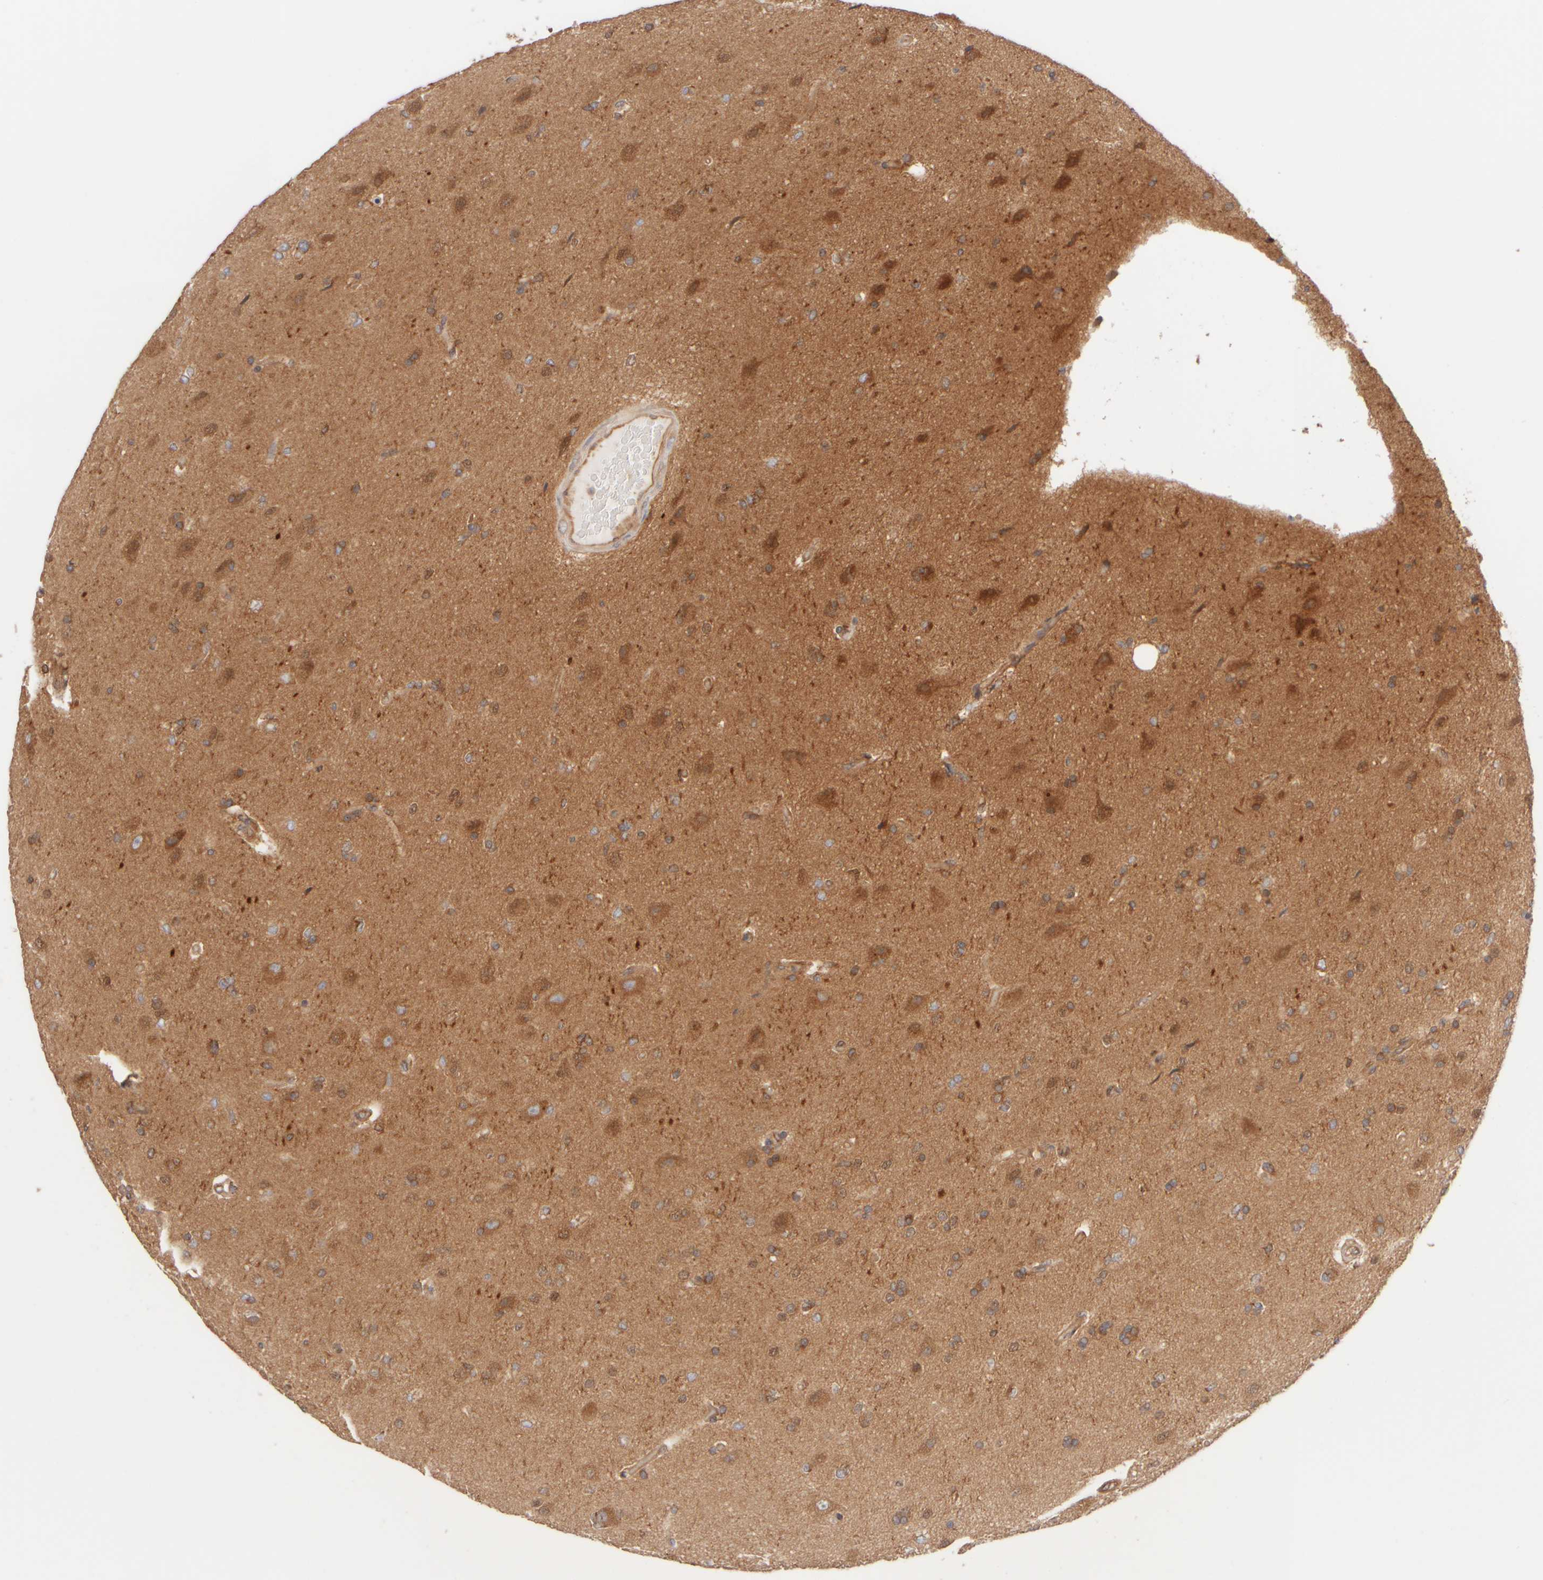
{"staining": {"intensity": "moderate", "quantity": "25%-75%", "location": "cytoplasmic/membranous"}, "tissue": "glioma", "cell_type": "Tumor cells", "image_type": "cancer", "snomed": [{"axis": "morphology", "description": "Glioma, malignant, High grade"}, {"axis": "topography", "description": "Brain"}], "caption": "Tumor cells display moderate cytoplasmic/membranous expression in approximately 25%-75% of cells in malignant high-grade glioma.", "gene": "RABEP1", "patient": {"sex": "male", "age": 72}}